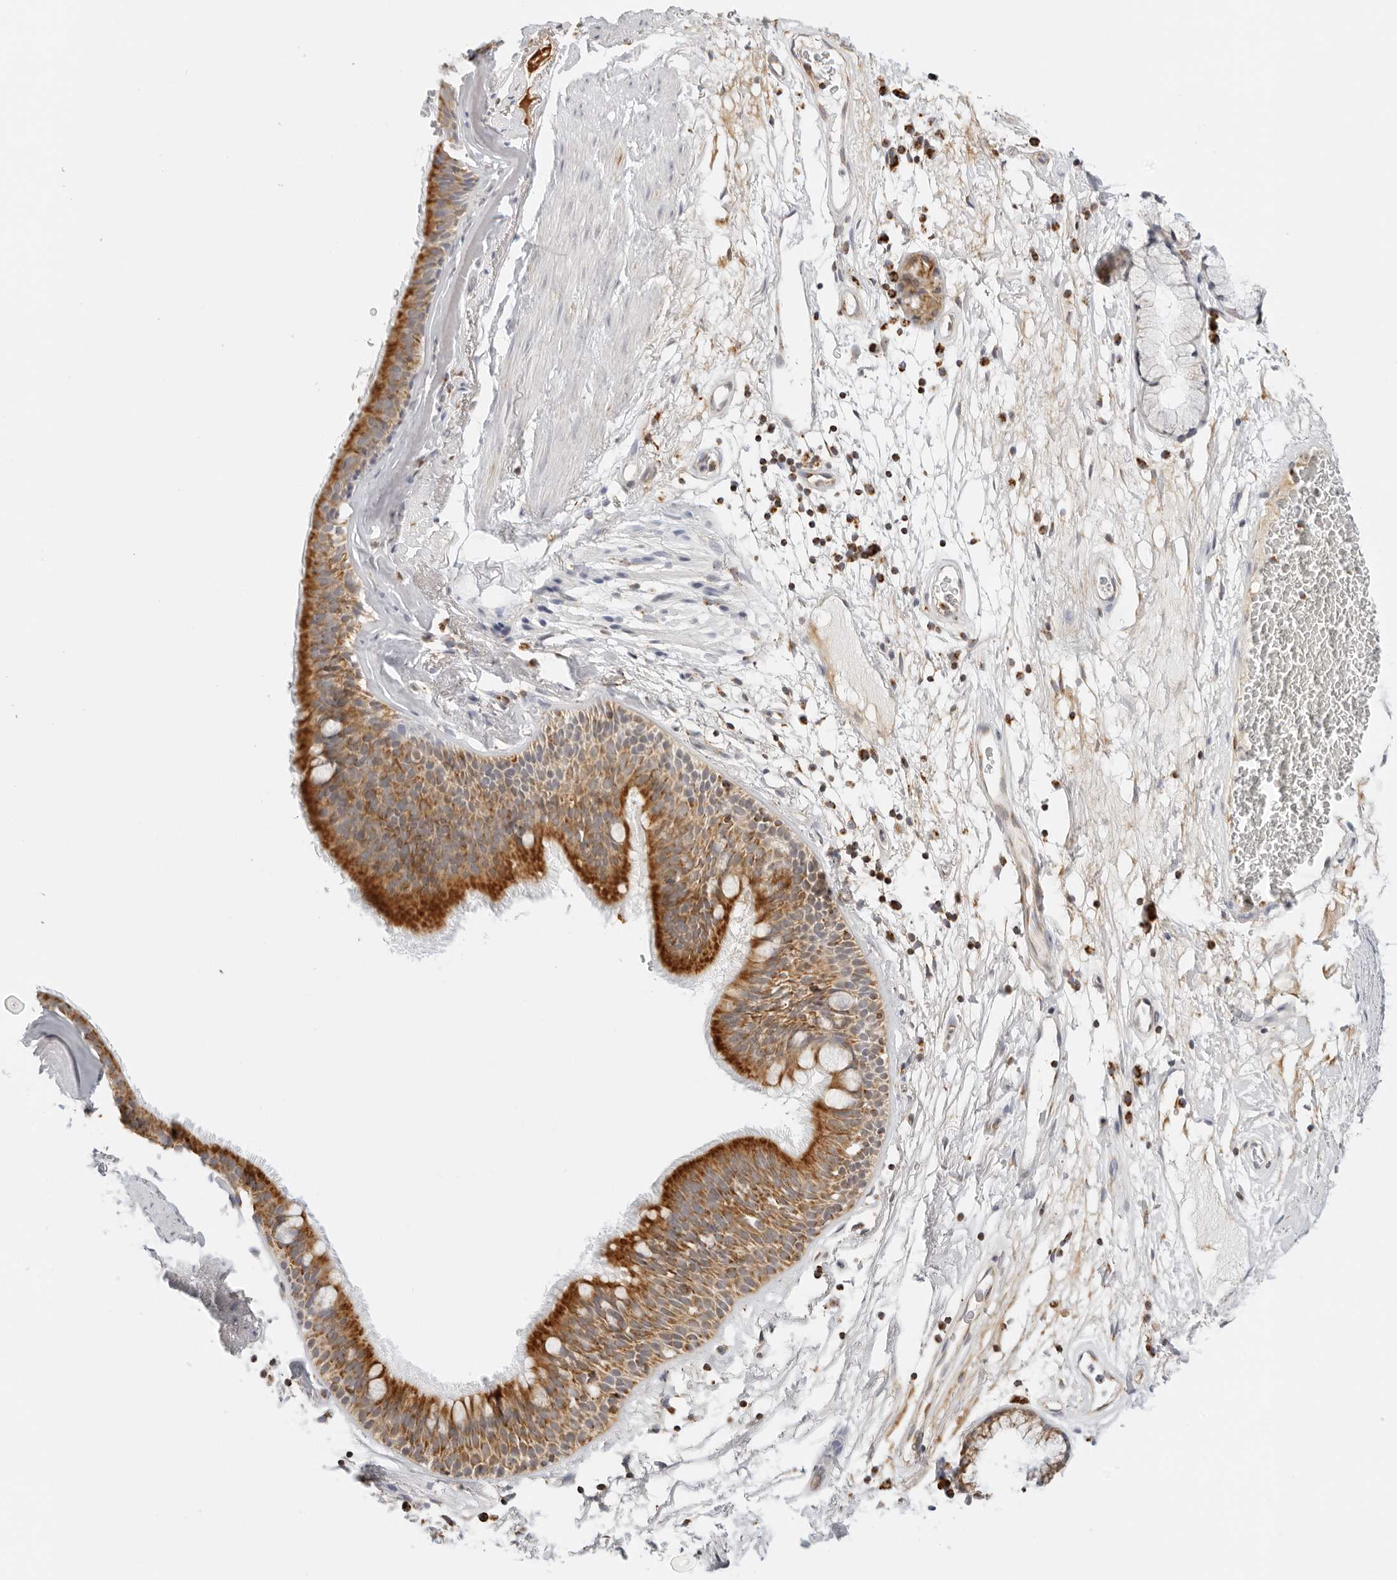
{"staining": {"intensity": "strong", "quantity": "25%-75%", "location": "cytoplasmic/membranous"}, "tissue": "bronchus", "cell_type": "Respiratory epithelial cells", "image_type": "normal", "snomed": [{"axis": "morphology", "description": "Normal tissue, NOS"}, {"axis": "topography", "description": "Cartilage tissue"}], "caption": "Bronchus was stained to show a protein in brown. There is high levels of strong cytoplasmic/membranous staining in about 25%-75% of respiratory epithelial cells.", "gene": "RC3H1", "patient": {"sex": "female", "age": 63}}